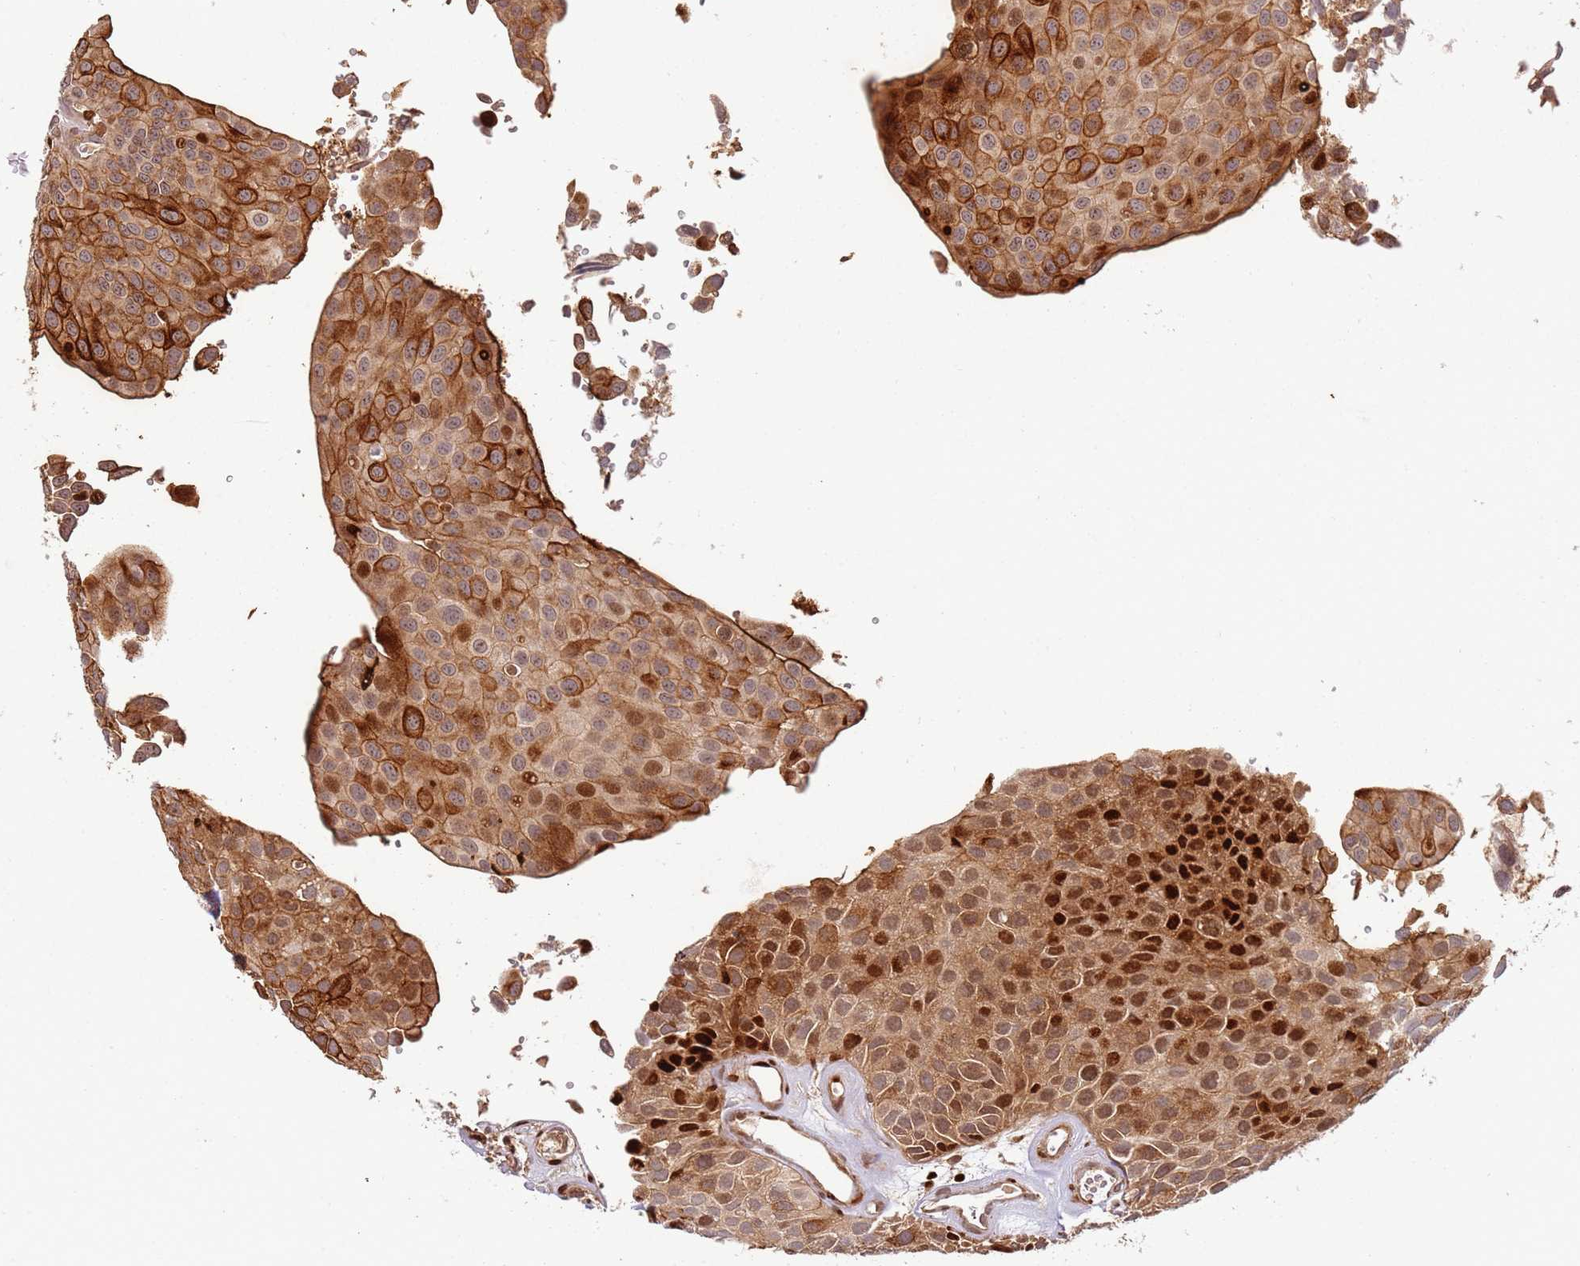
{"staining": {"intensity": "strong", "quantity": ">75%", "location": "cytoplasmic/membranous,nuclear"}, "tissue": "urothelial cancer", "cell_type": "Tumor cells", "image_type": "cancer", "snomed": [{"axis": "morphology", "description": "Urothelial carcinoma, Low grade"}, {"axis": "topography", "description": "Urinary bladder"}], "caption": "Strong cytoplasmic/membranous and nuclear protein positivity is identified in approximately >75% of tumor cells in urothelial carcinoma (low-grade). The staining was performed using DAB to visualize the protein expression in brown, while the nuclei were stained in blue with hematoxylin (Magnification: 20x).", "gene": "TMEM233", "patient": {"sex": "male", "age": 88}}